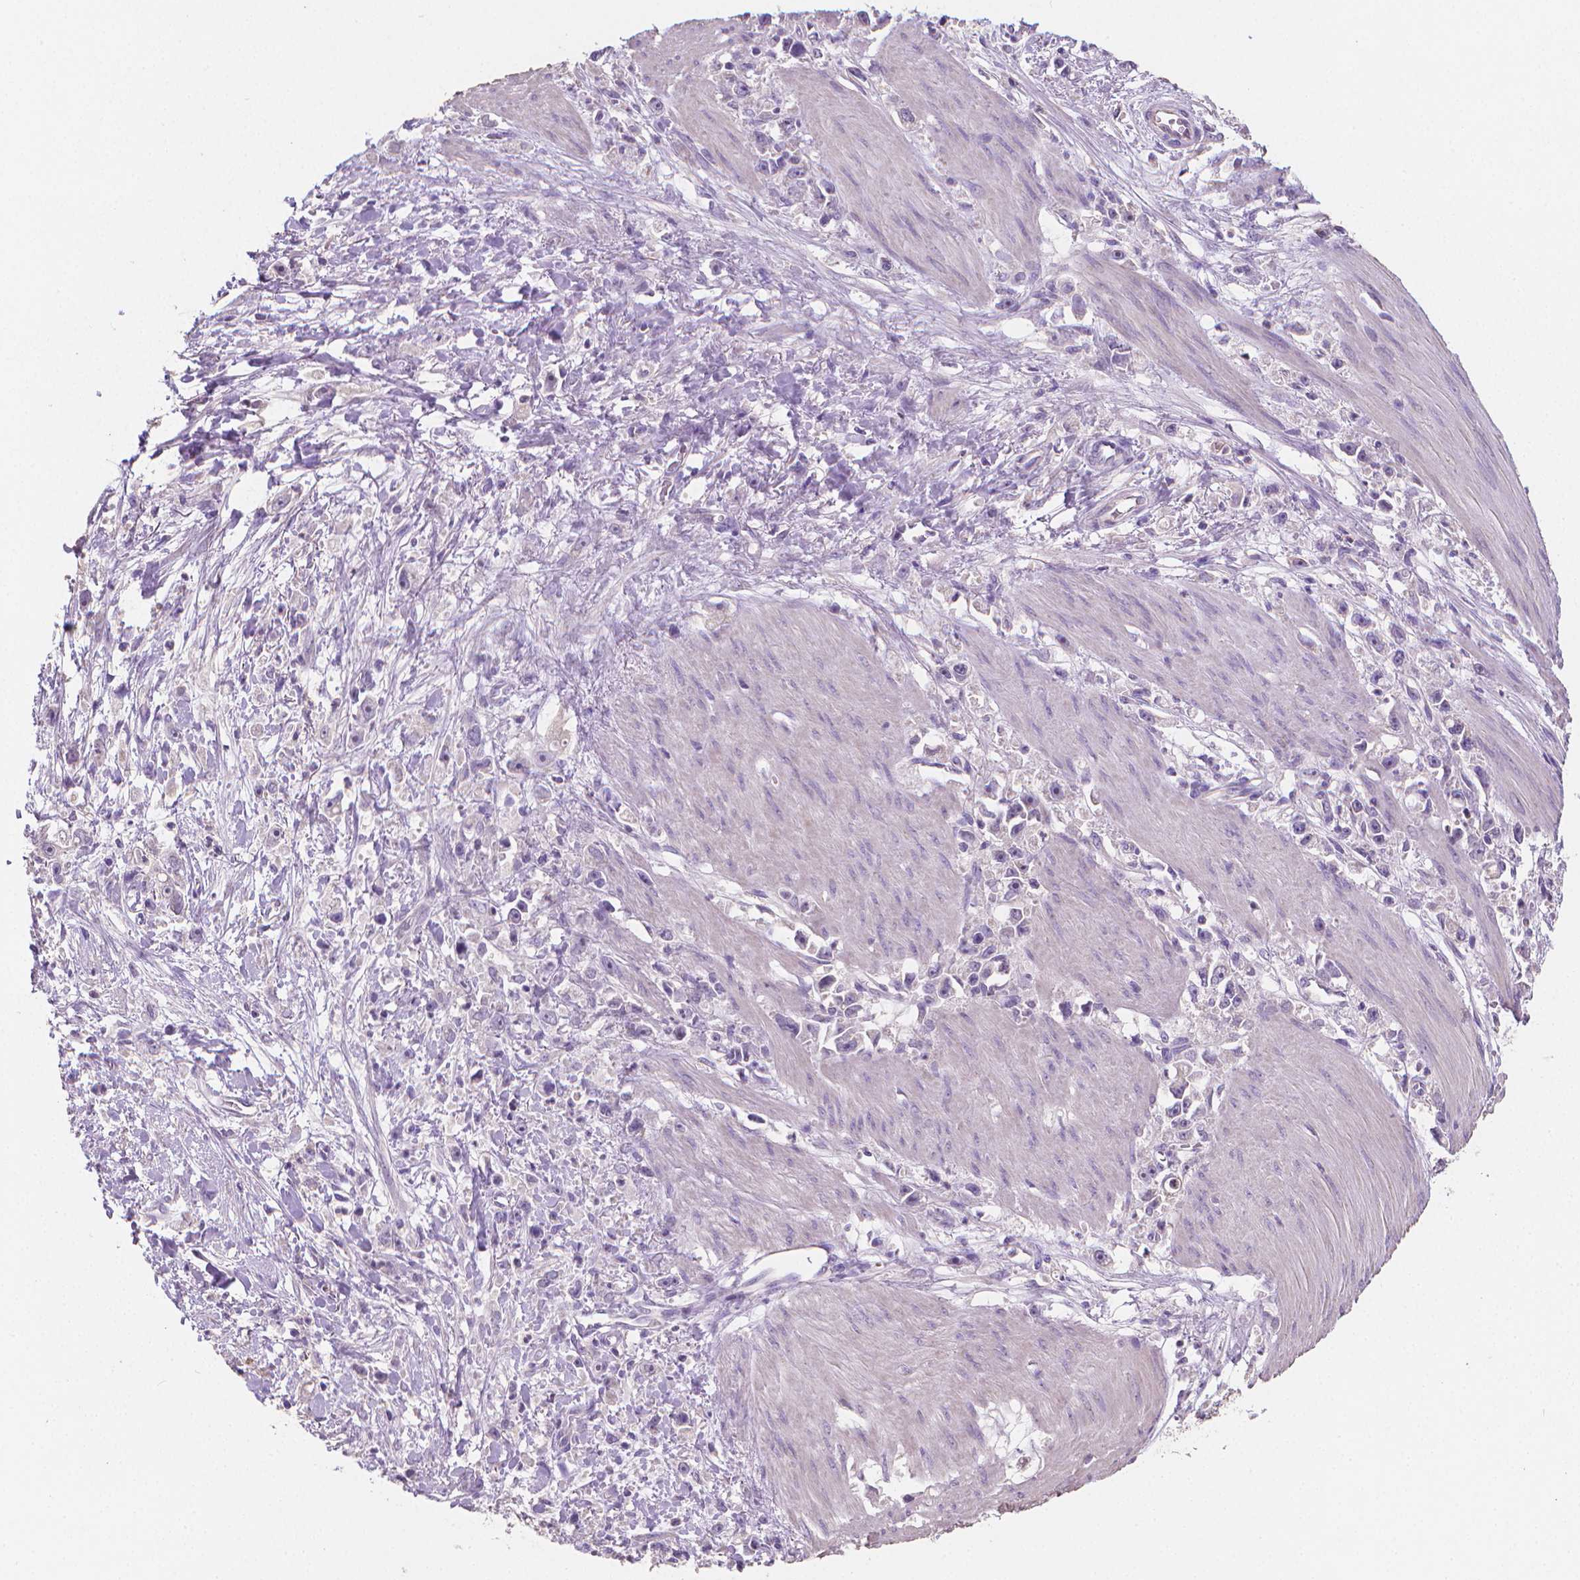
{"staining": {"intensity": "negative", "quantity": "none", "location": "none"}, "tissue": "stomach cancer", "cell_type": "Tumor cells", "image_type": "cancer", "snomed": [{"axis": "morphology", "description": "Adenocarcinoma, NOS"}, {"axis": "topography", "description": "Stomach"}], "caption": "An immunohistochemistry photomicrograph of stomach cancer (adenocarcinoma) is shown. There is no staining in tumor cells of stomach cancer (adenocarcinoma).", "gene": "CATIP", "patient": {"sex": "female", "age": 59}}